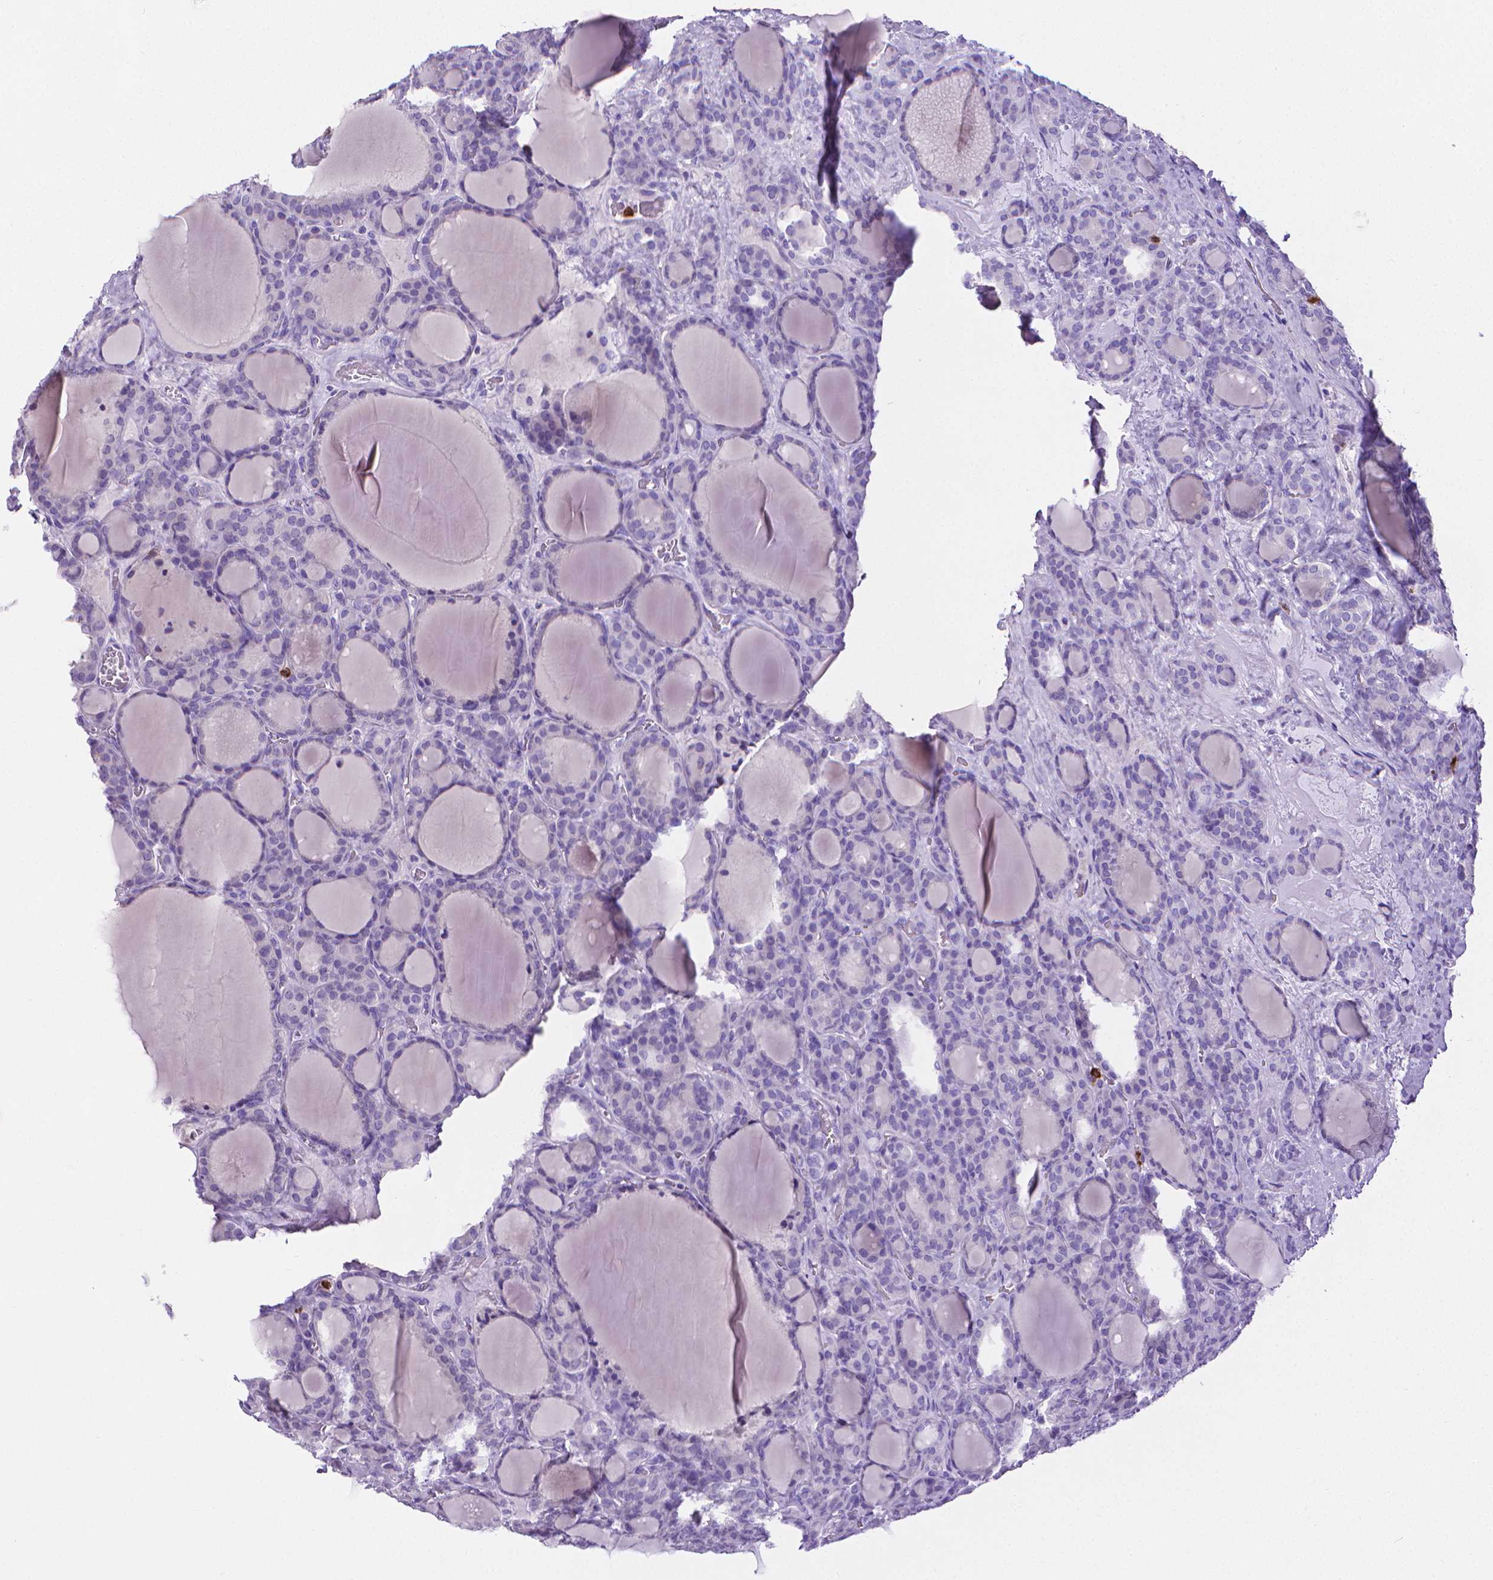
{"staining": {"intensity": "negative", "quantity": "none", "location": "none"}, "tissue": "thyroid cancer", "cell_type": "Tumor cells", "image_type": "cancer", "snomed": [{"axis": "morphology", "description": "Normal tissue, NOS"}, {"axis": "morphology", "description": "Follicular adenoma carcinoma, NOS"}, {"axis": "topography", "description": "Thyroid gland"}], "caption": "Immunohistochemistry image of thyroid cancer (follicular adenoma carcinoma) stained for a protein (brown), which shows no staining in tumor cells.", "gene": "MMP9", "patient": {"sex": "female", "age": 31}}